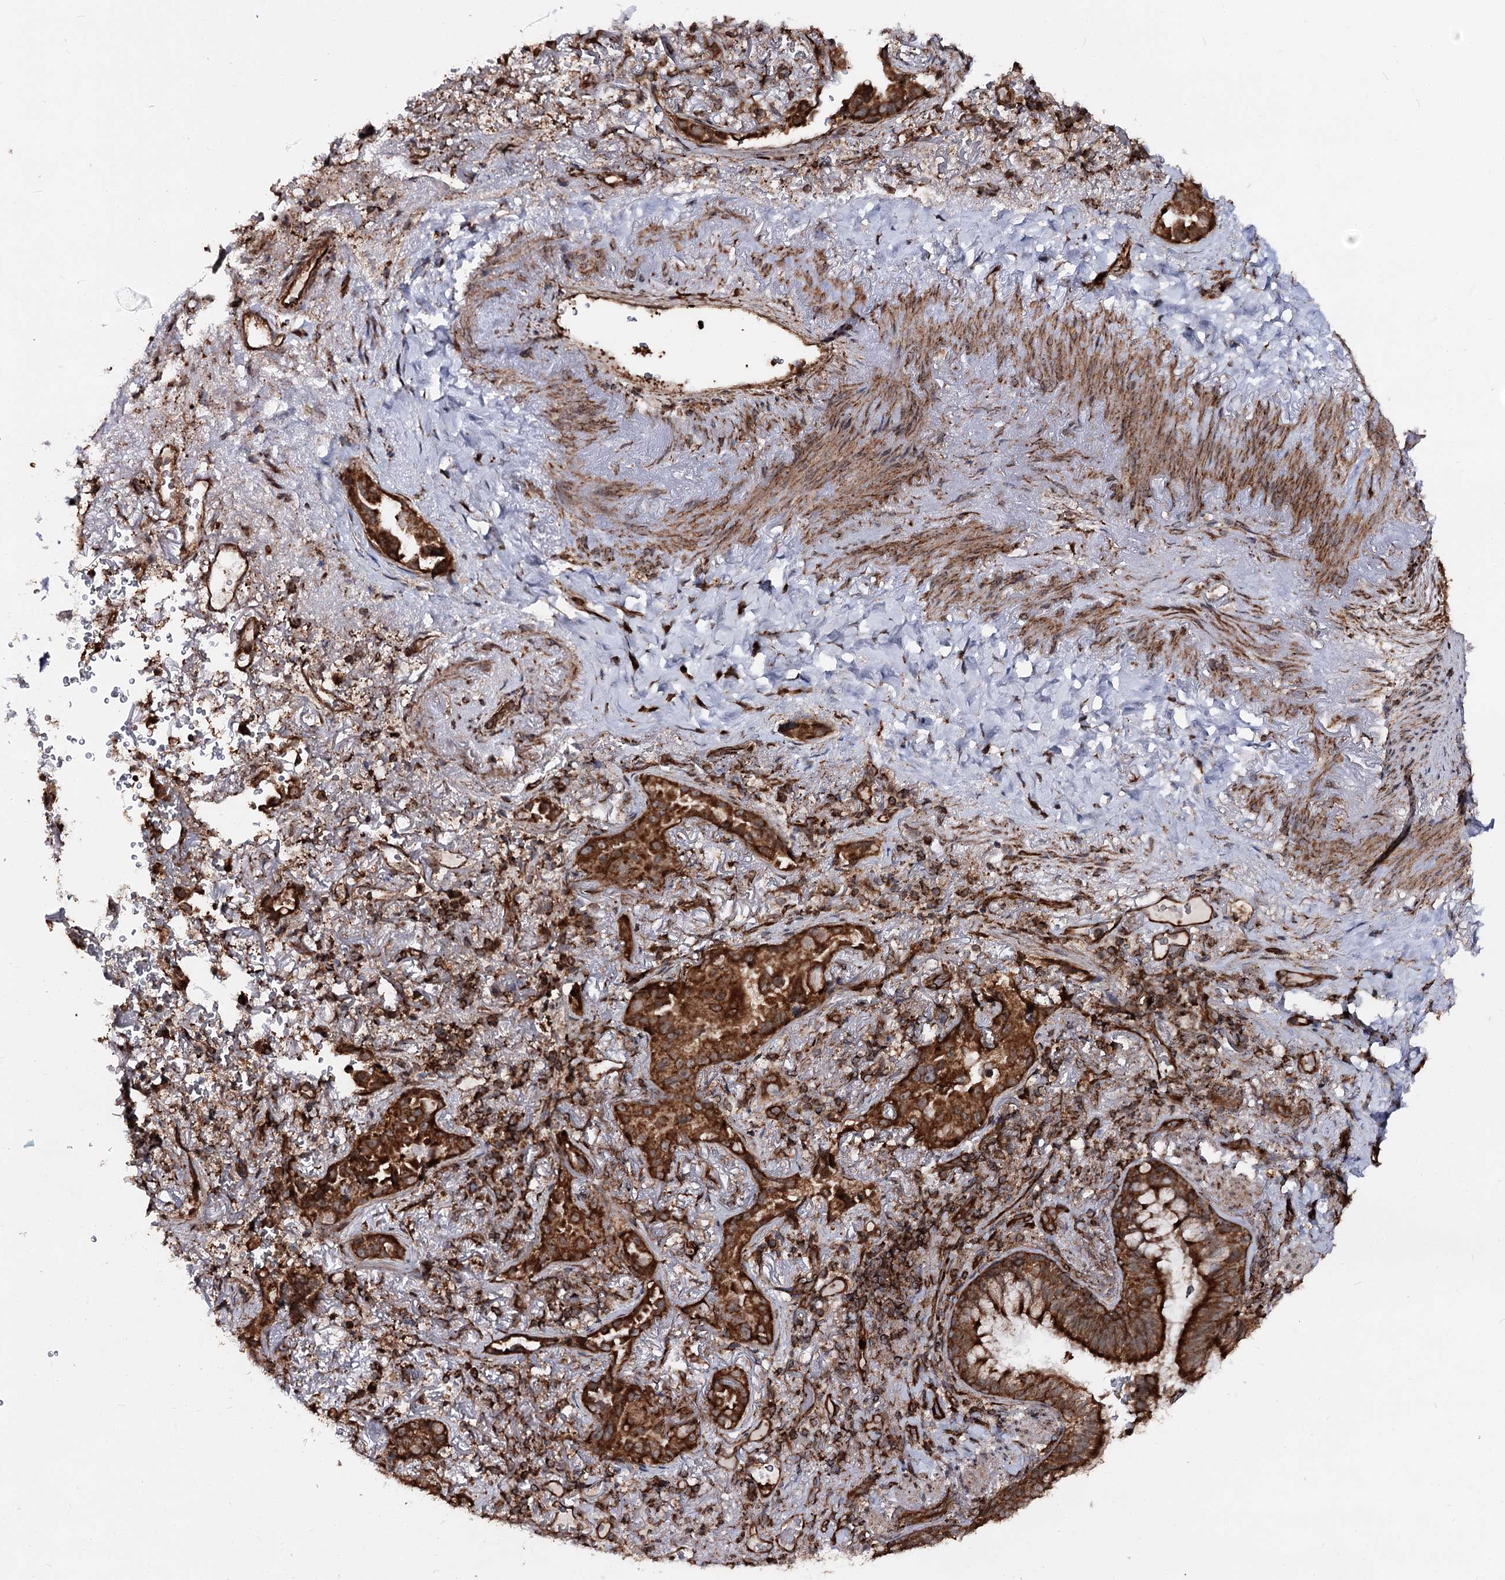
{"staining": {"intensity": "strong", "quantity": ">75%", "location": "cytoplasmic/membranous"}, "tissue": "lung cancer", "cell_type": "Tumor cells", "image_type": "cancer", "snomed": [{"axis": "morphology", "description": "Adenocarcinoma, NOS"}, {"axis": "topography", "description": "Lung"}], "caption": "A photomicrograph showing strong cytoplasmic/membranous positivity in about >75% of tumor cells in lung adenocarcinoma, as visualized by brown immunohistochemical staining.", "gene": "FGFR1OP2", "patient": {"sex": "female", "age": 69}}